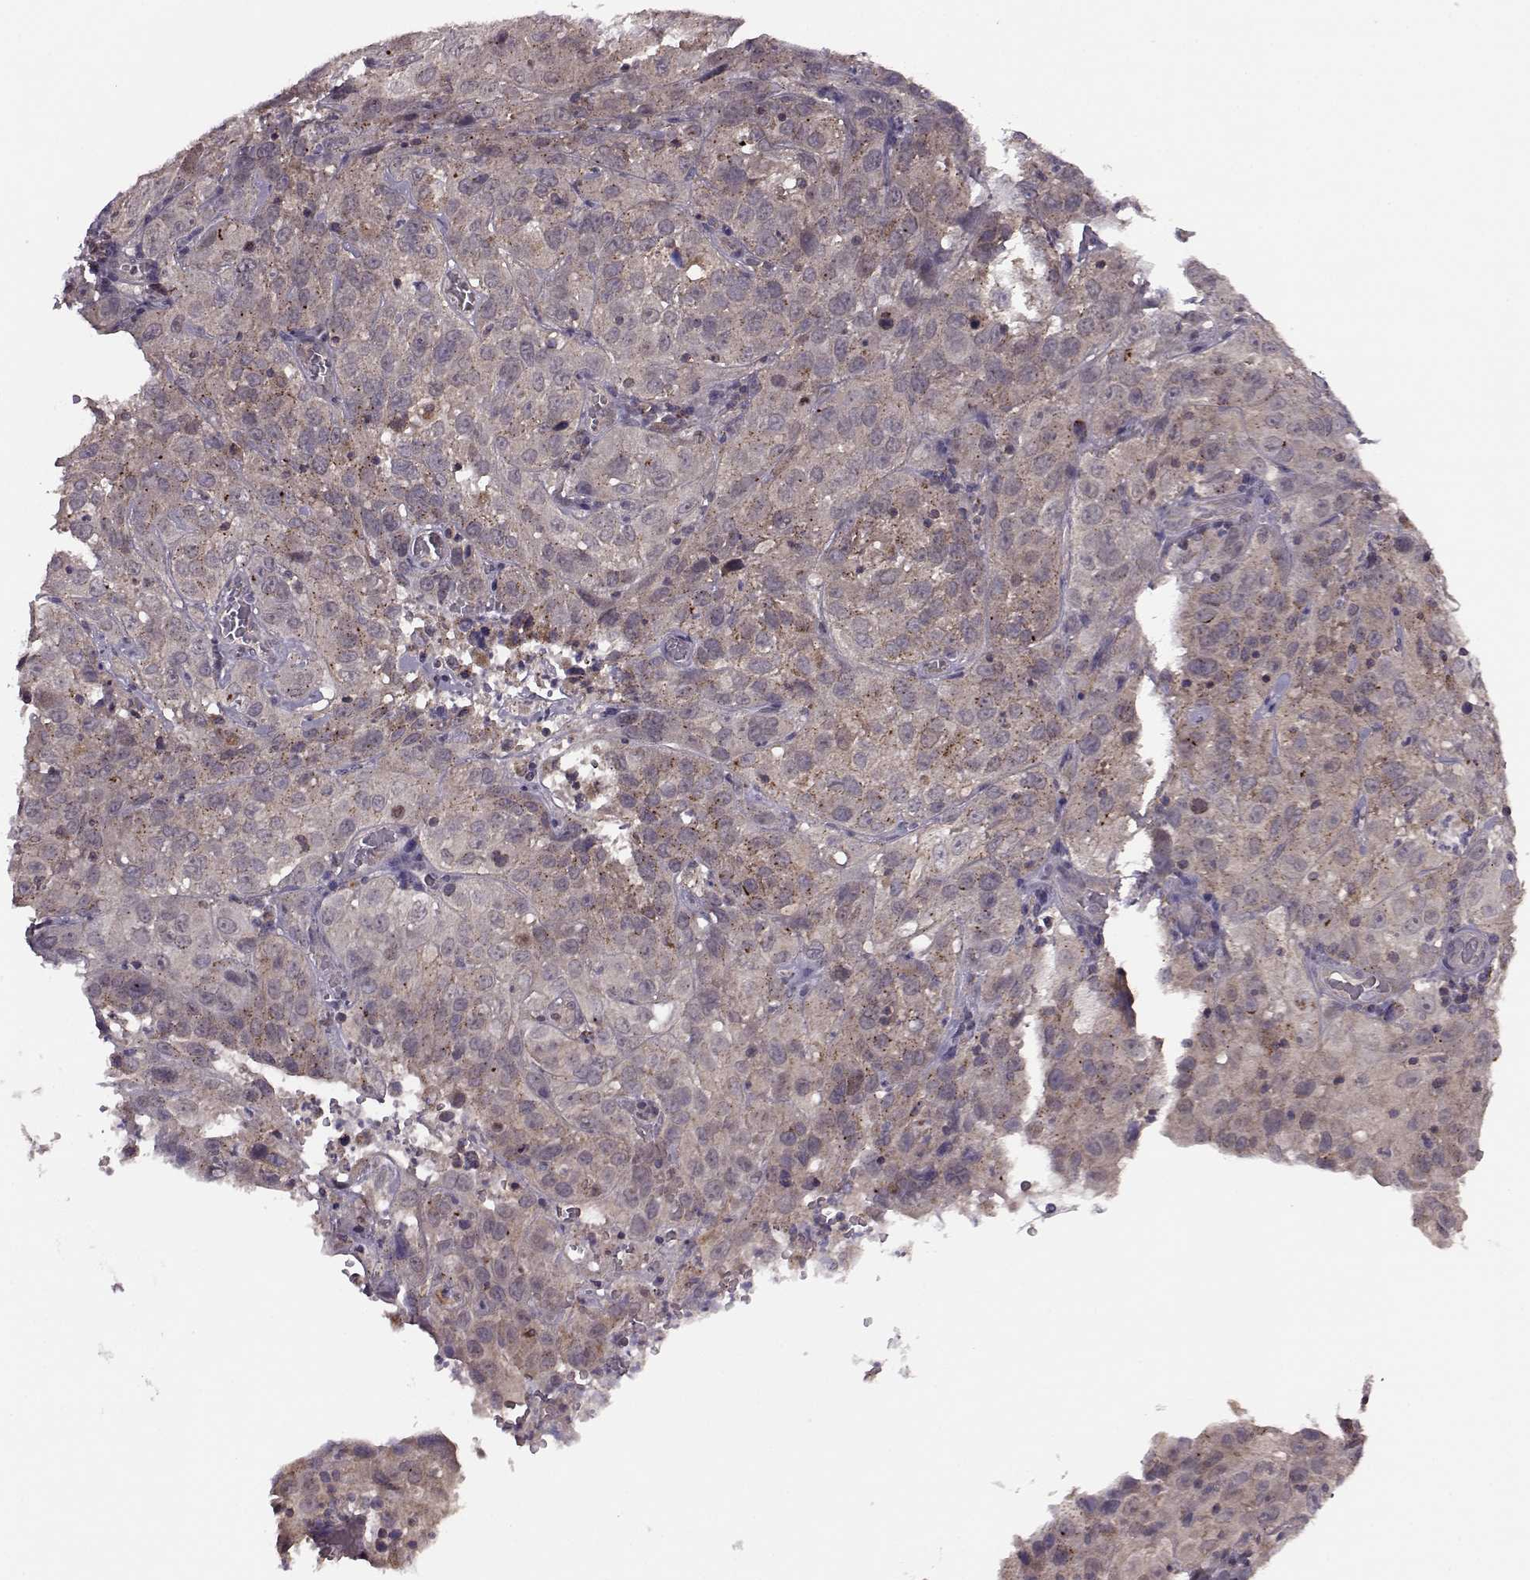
{"staining": {"intensity": "moderate", "quantity": "25%-75%", "location": "cytoplasmic/membranous"}, "tissue": "cervical cancer", "cell_type": "Tumor cells", "image_type": "cancer", "snomed": [{"axis": "morphology", "description": "Squamous cell carcinoma, NOS"}, {"axis": "topography", "description": "Cervix"}], "caption": "Immunohistochemical staining of cervical squamous cell carcinoma reveals medium levels of moderate cytoplasmic/membranous expression in approximately 25%-75% of tumor cells.", "gene": "FNIP2", "patient": {"sex": "female", "age": 32}}